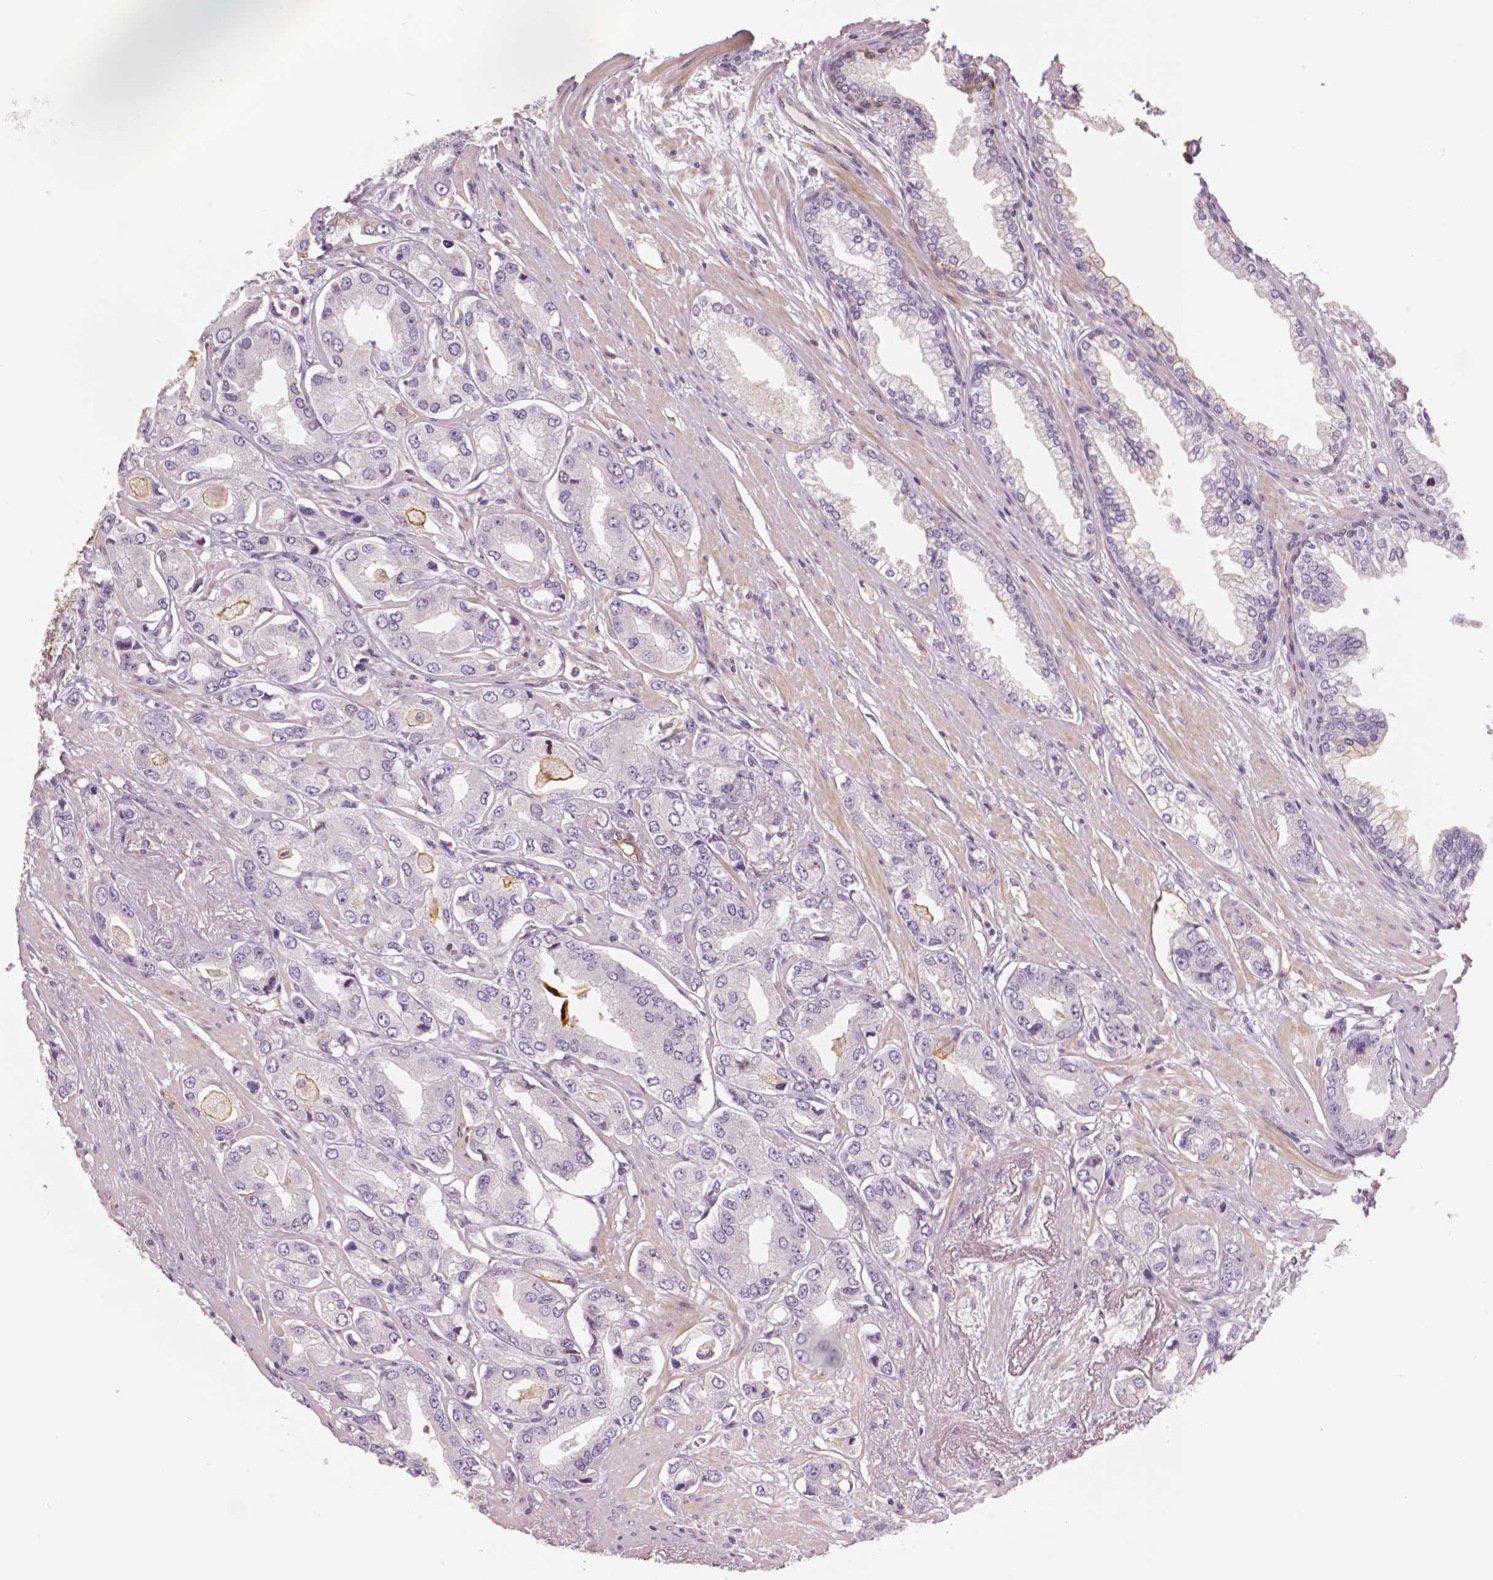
{"staining": {"intensity": "negative", "quantity": "none", "location": "none"}, "tissue": "prostate cancer", "cell_type": "Tumor cells", "image_type": "cancer", "snomed": [{"axis": "morphology", "description": "Adenocarcinoma, Low grade"}, {"axis": "topography", "description": "Prostate"}], "caption": "Photomicrograph shows no significant protein staining in tumor cells of prostate cancer. The staining is performed using DAB (3,3'-diaminobenzidine) brown chromogen with nuclei counter-stained in using hematoxylin.", "gene": "MKI67", "patient": {"sex": "male", "age": 60}}